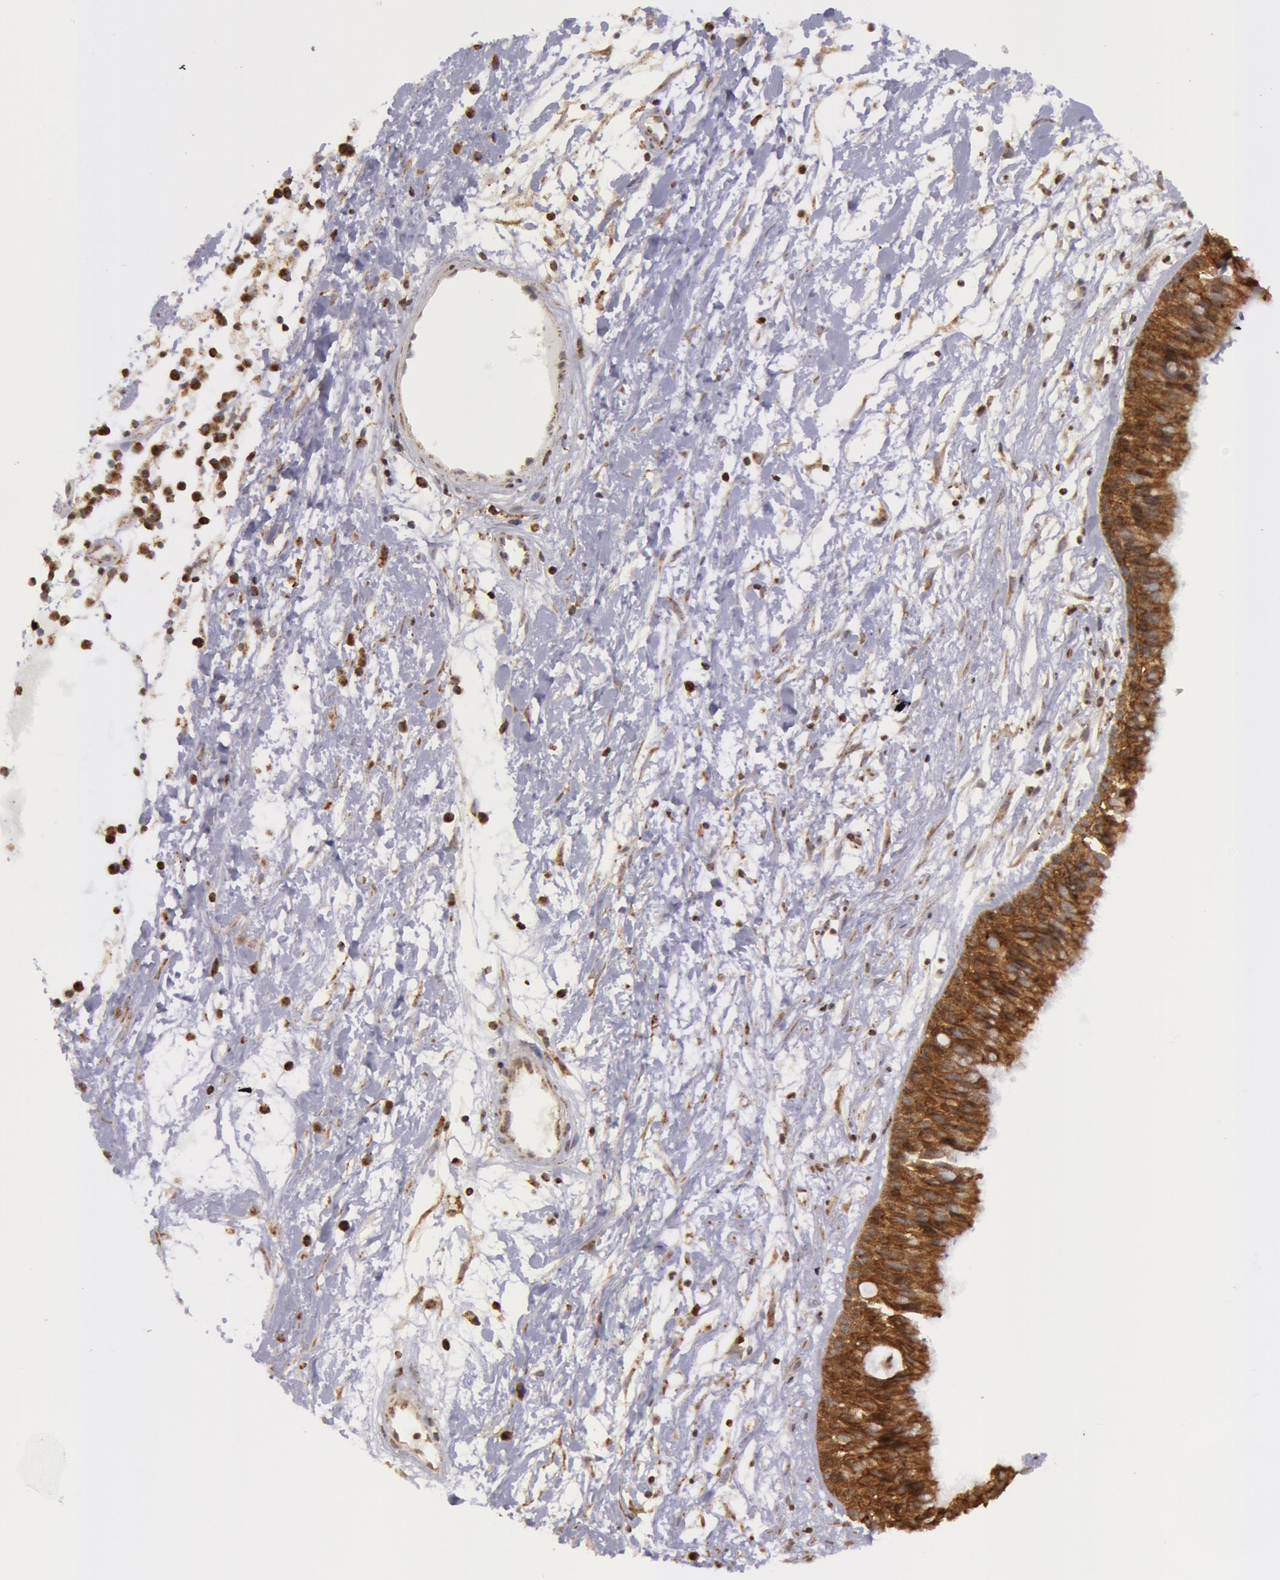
{"staining": {"intensity": "moderate", "quantity": ">75%", "location": "cytoplasmic/membranous,nuclear"}, "tissue": "nasopharynx", "cell_type": "Respiratory epithelial cells", "image_type": "normal", "snomed": [{"axis": "morphology", "description": "Normal tissue, NOS"}, {"axis": "topography", "description": "Nasopharynx"}], "caption": "Immunohistochemistry (DAB (3,3'-diaminobenzidine)) staining of normal nasopharynx exhibits moderate cytoplasmic/membranous,nuclear protein positivity in approximately >75% of respiratory epithelial cells. (brown staining indicates protein expression, while blue staining denotes nuclei).", "gene": "ERBB2", "patient": {"sex": "male", "age": 13}}